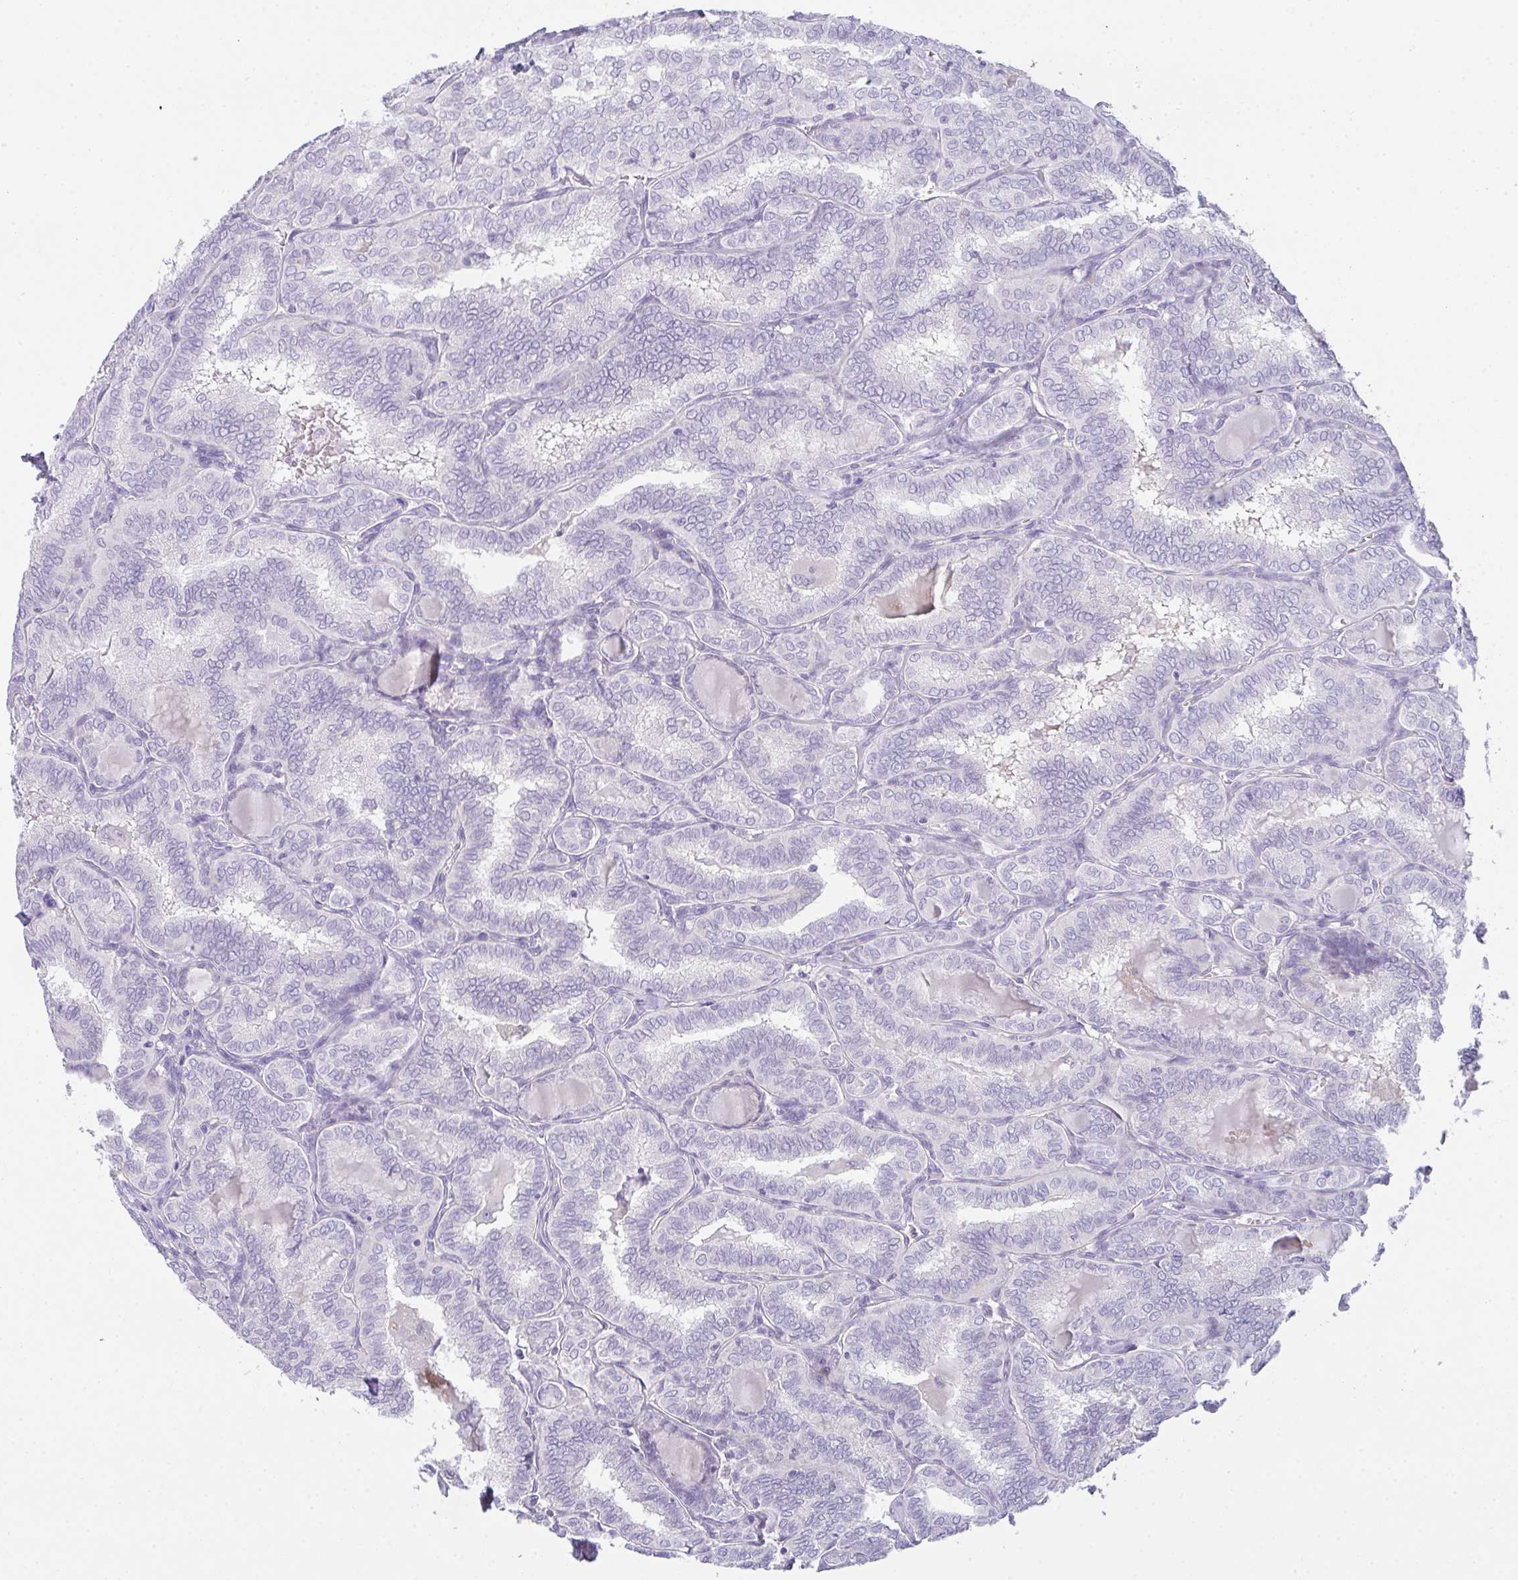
{"staining": {"intensity": "negative", "quantity": "none", "location": "none"}, "tissue": "thyroid cancer", "cell_type": "Tumor cells", "image_type": "cancer", "snomed": [{"axis": "morphology", "description": "Papillary adenocarcinoma, NOS"}, {"axis": "topography", "description": "Thyroid gland"}], "caption": "This is a histopathology image of immunohistochemistry staining of papillary adenocarcinoma (thyroid), which shows no expression in tumor cells.", "gene": "COX7B", "patient": {"sex": "female", "age": 30}}